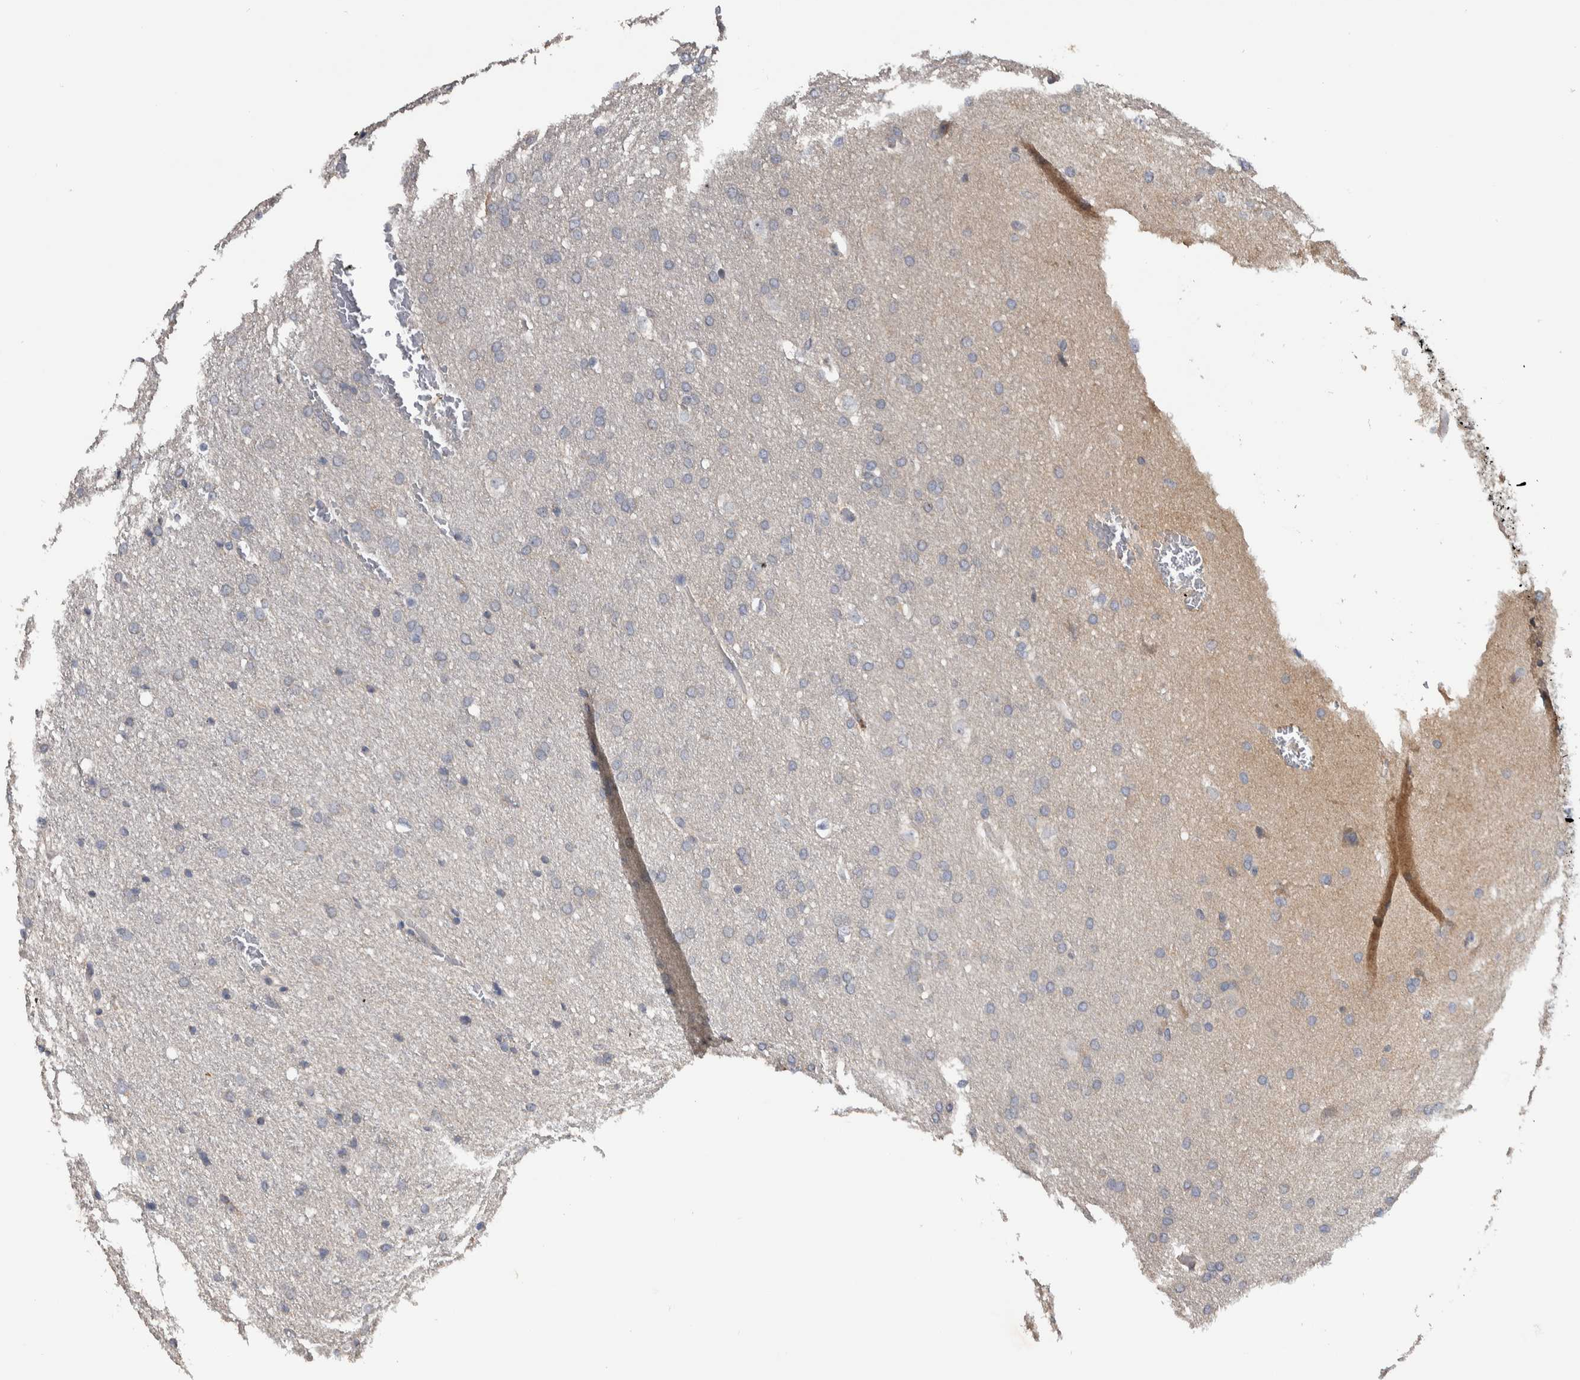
{"staining": {"intensity": "negative", "quantity": "none", "location": "none"}, "tissue": "glioma", "cell_type": "Tumor cells", "image_type": "cancer", "snomed": [{"axis": "morphology", "description": "Glioma, malignant, Low grade"}, {"axis": "topography", "description": "Brain"}], "caption": "DAB (3,3'-diaminobenzidine) immunohistochemical staining of human malignant glioma (low-grade) displays no significant staining in tumor cells.", "gene": "FAM83G", "patient": {"sex": "female", "age": 37}}